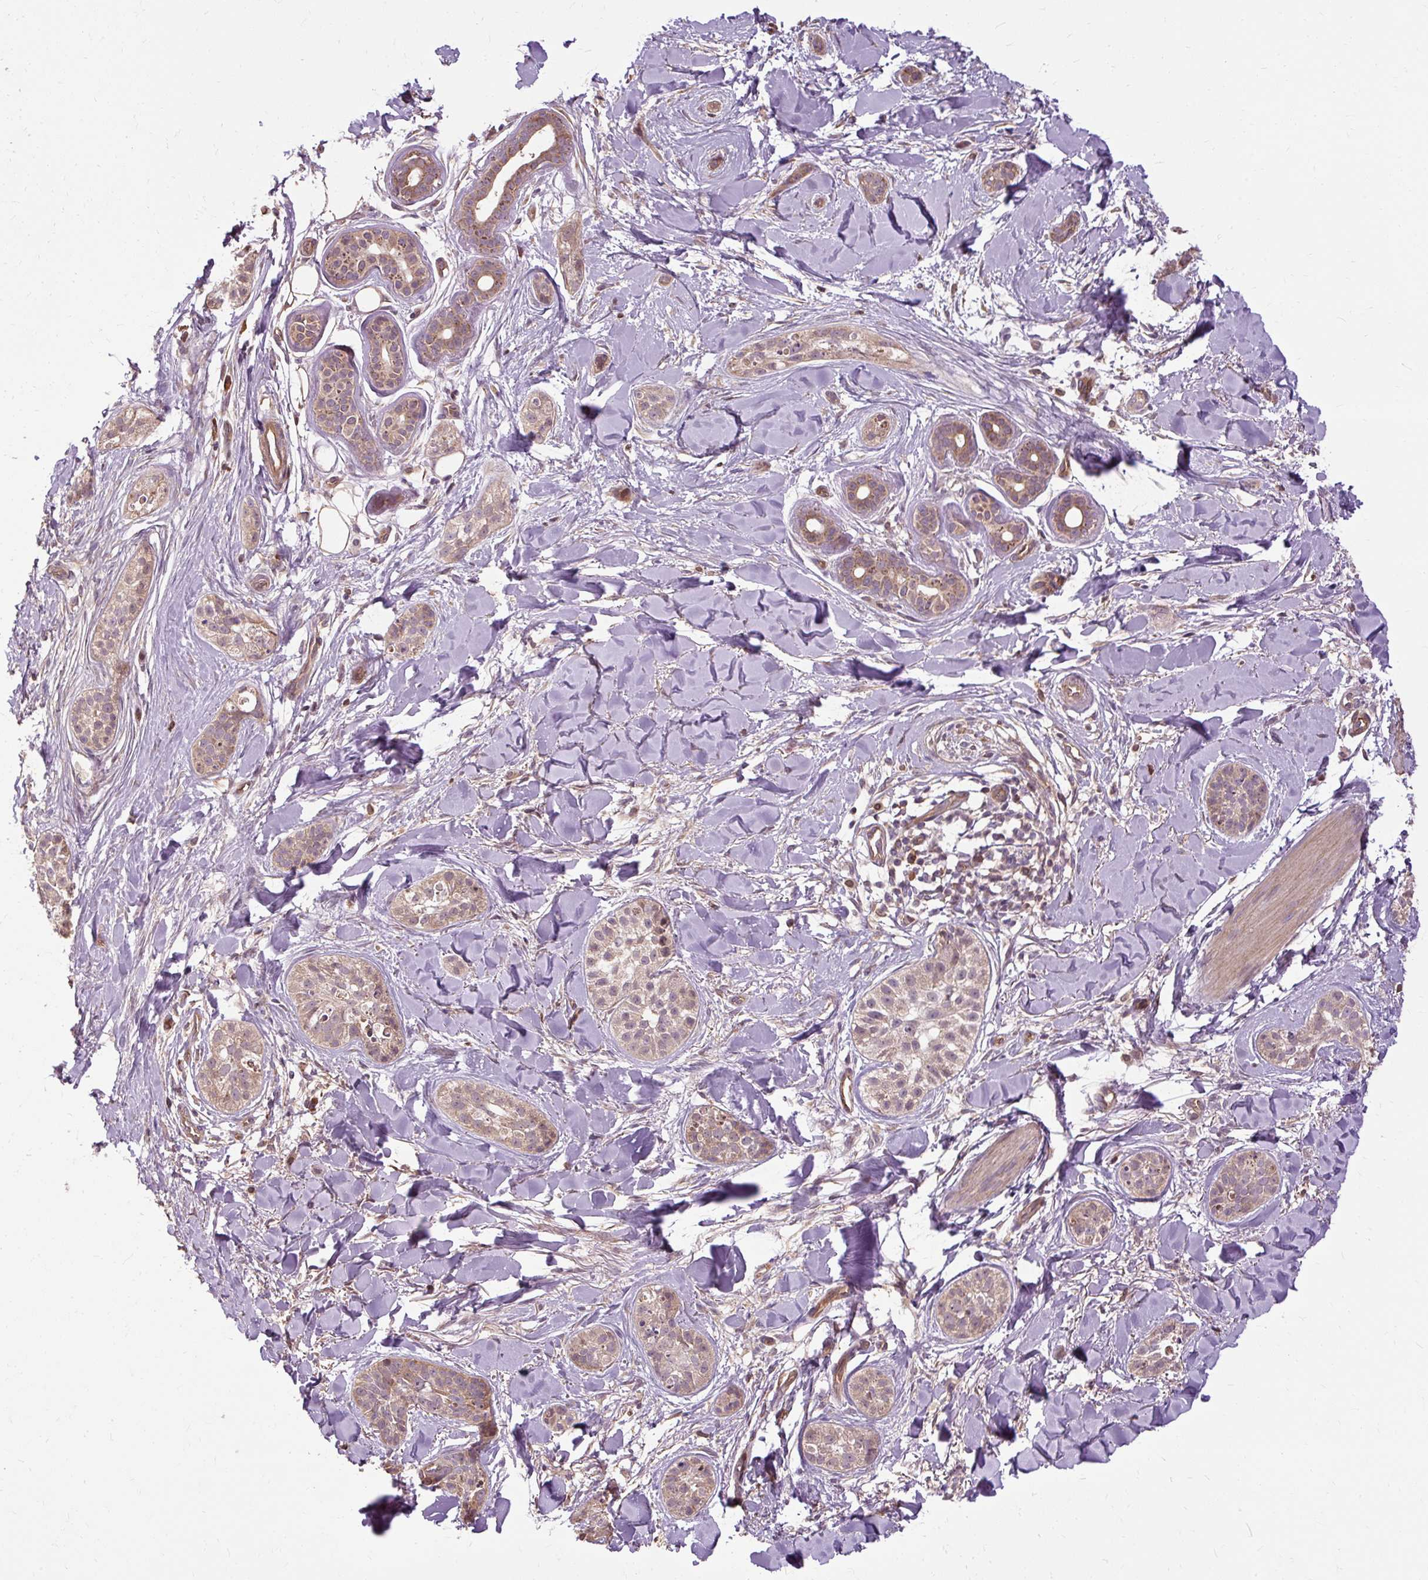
{"staining": {"intensity": "weak", "quantity": ">75%", "location": "cytoplasmic/membranous"}, "tissue": "skin cancer", "cell_type": "Tumor cells", "image_type": "cancer", "snomed": [{"axis": "morphology", "description": "Basal cell carcinoma"}, {"axis": "topography", "description": "Skin"}], "caption": "A brown stain highlights weak cytoplasmic/membranous staining of a protein in human skin cancer (basal cell carcinoma) tumor cells.", "gene": "FLRT1", "patient": {"sex": "male", "age": 52}}